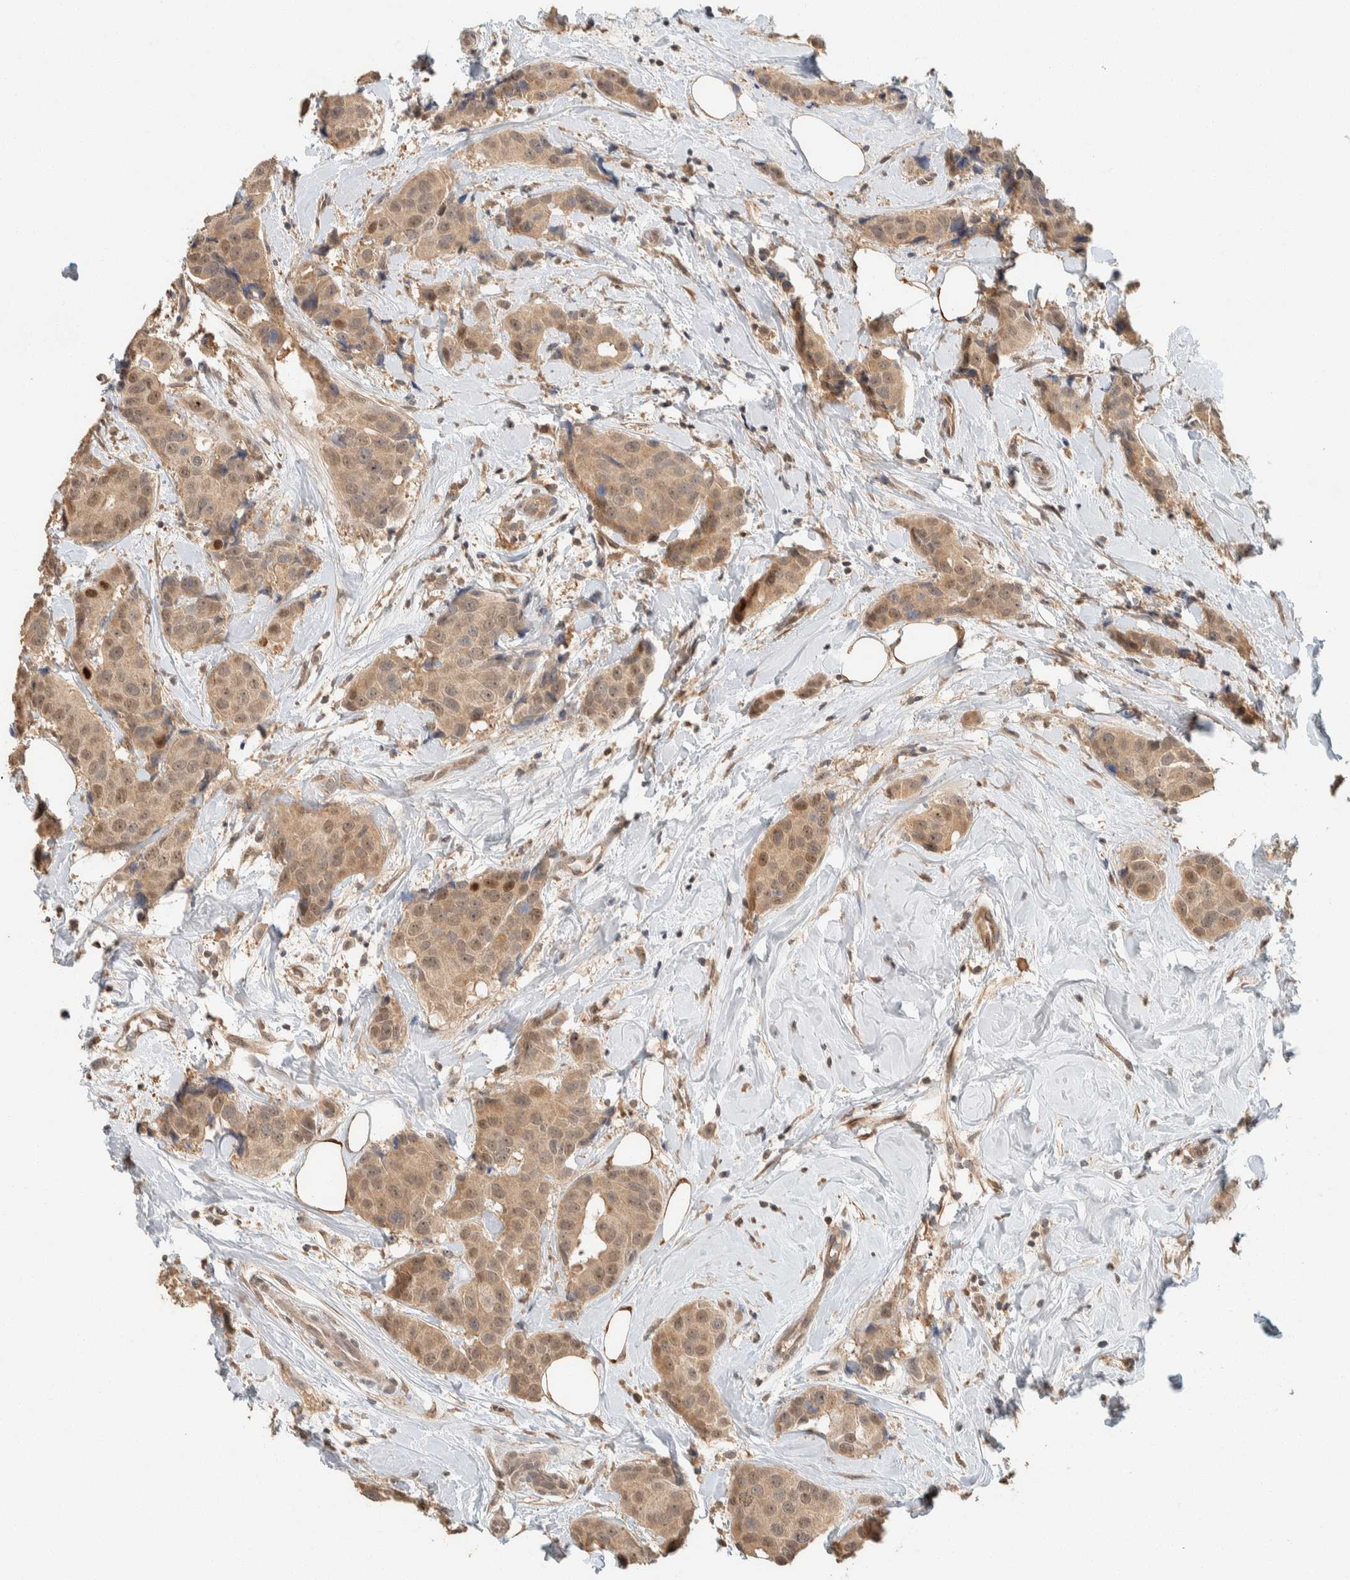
{"staining": {"intensity": "moderate", "quantity": ">75%", "location": "cytoplasmic/membranous,nuclear"}, "tissue": "breast cancer", "cell_type": "Tumor cells", "image_type": "cancer", "snomed": [{"axis": "morphology", "description": "Normal tissue, NOS"}, {"axis": "morphology", "description": "Duct carcinoma"}, {"axis": "topography", "description": "Breast"}], "caption": "The image reveals staining of intraductal carcinoma (breast), revealing moderate cytoplasmic/membranous and nuclear protein positivity (brown color) within tumor cells.", "gene": "ZNF567", "patient": {"sex": "female", "age": 39}}